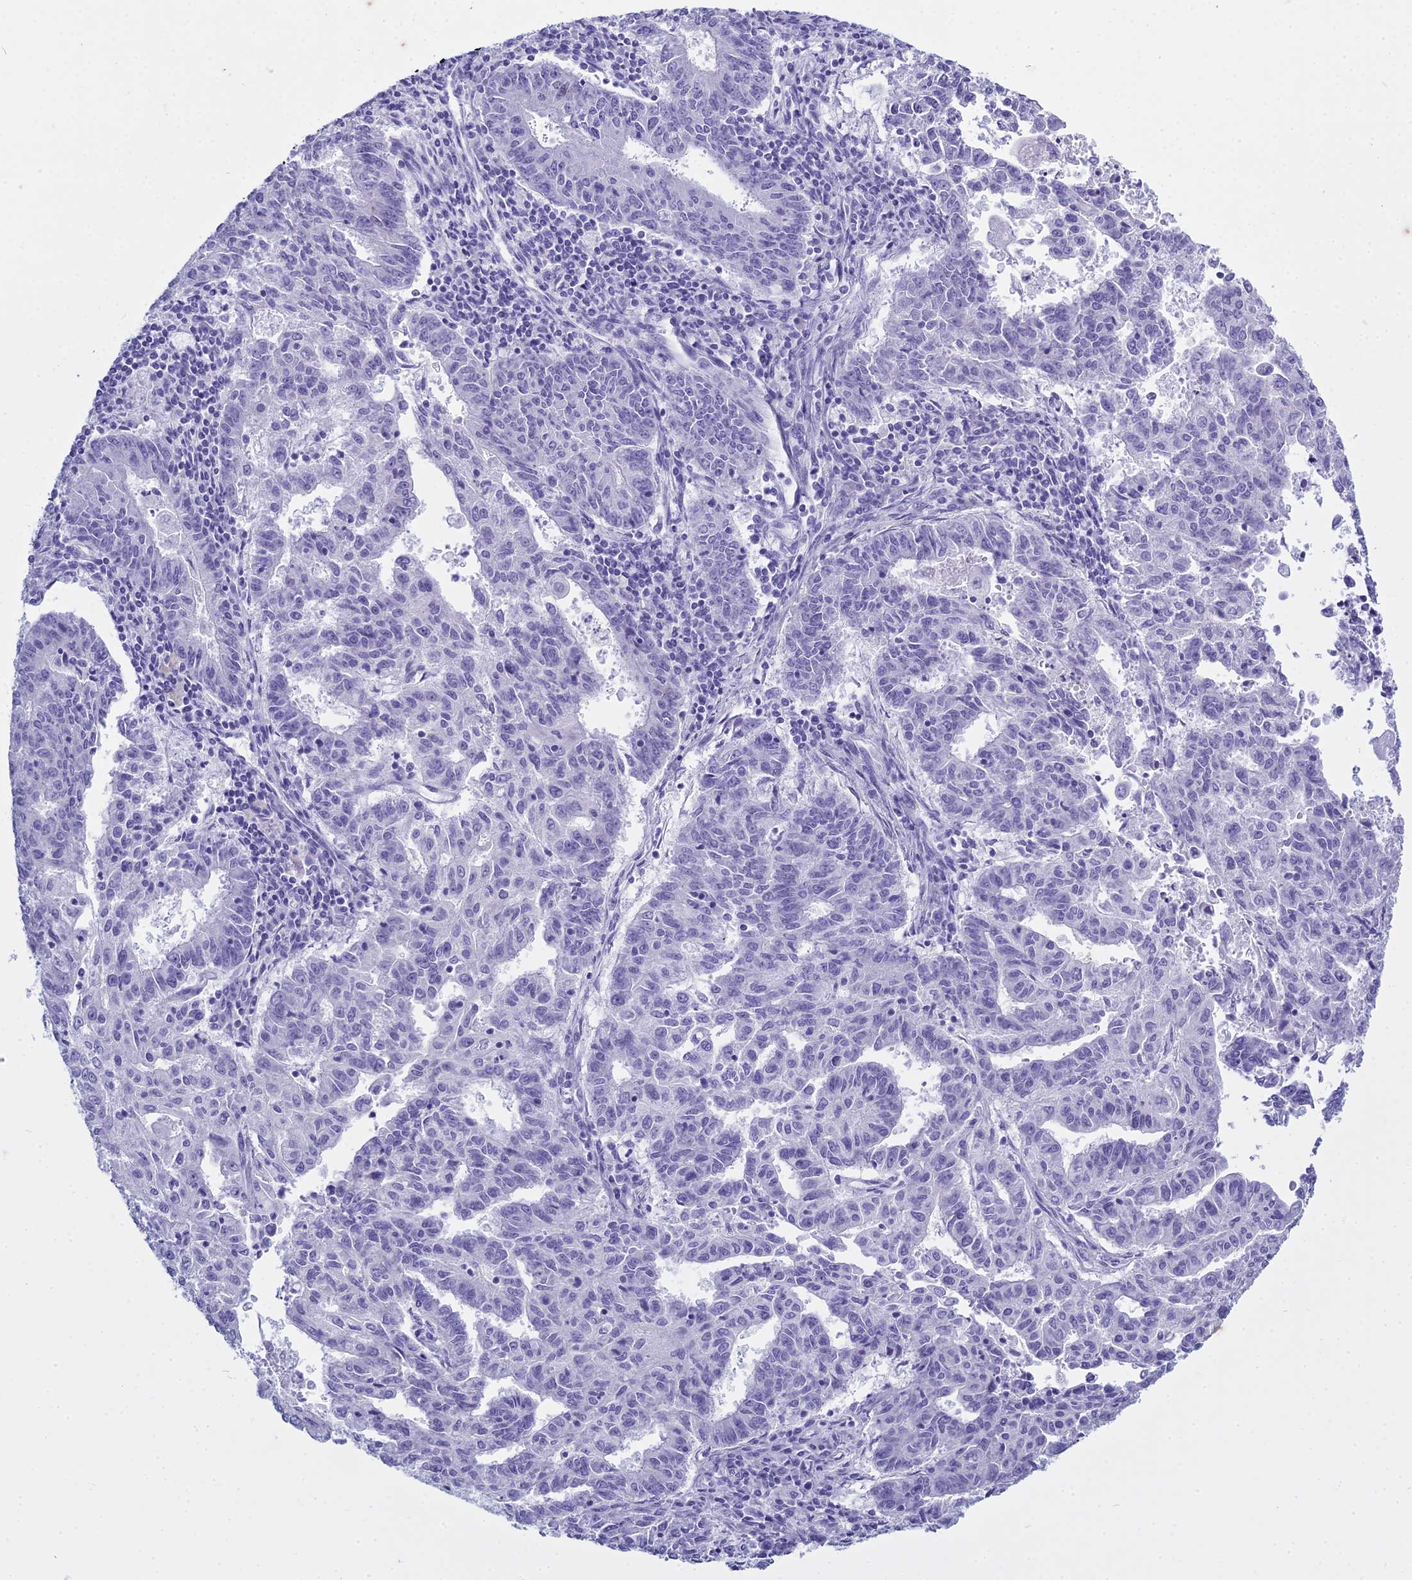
{"staining": {"intensity": "negative", "quantity": "none", "location": "none"}, "tissue": "endometrial cancer", "cell_type": "Tumor cells", "image_type": "cancer", "snomed": [{"axis": "morphology", "description": "Adenocarcinoma, NOS"}, {"axis": "topography", "description": "Endometrium"}], "caption": "Human adenocarcinoma (endometrial) stained for a protein using IHC demonstrates no positivity in tumor cells.", "gene": "HMGB4", "patient": {"sex": "female", "age": 59}}